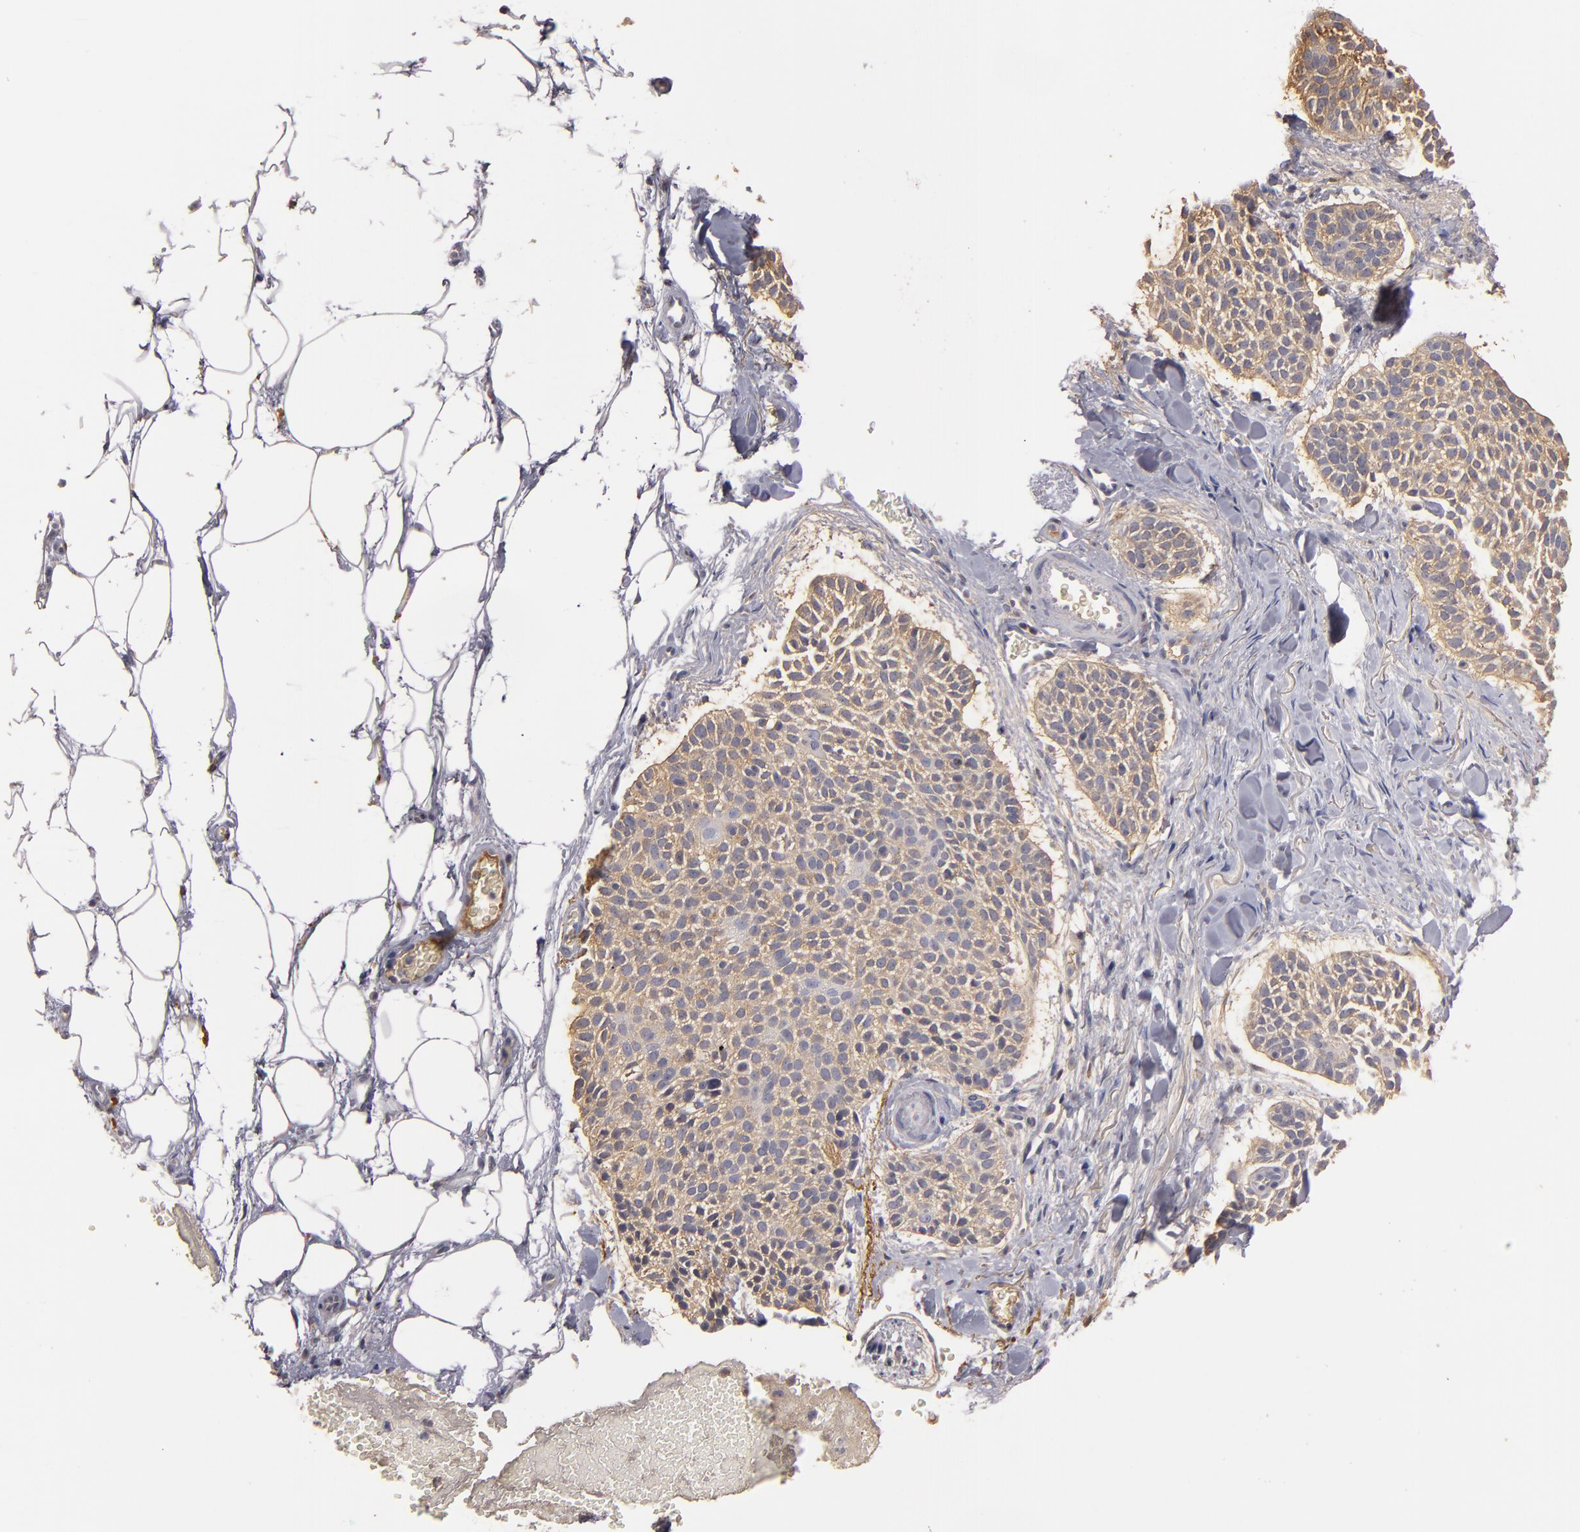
{"staining": {"intensity": "weak", "quantity": ">75%", "location": "cytoplasmic/membranous"}, "tissue": "skin cancer", "cell_type": "Tumor cells", "image_type": "cancer", "snomed": [{"axis": "morphology", "description": "Normal tissue, NOS"}, {"axis": "morphology", "description": "Basal cell carcinoma"}, {"axis": "topography", "description": "Skin"}], "caption": "A low amount of weak cytoplasmic/membranous positivity is identified in approximately >75% of tumor cells in skin basal cell carcinoma tissue.", "gene": "MBL2", "patient": {"sex": "female", "age": 70}}